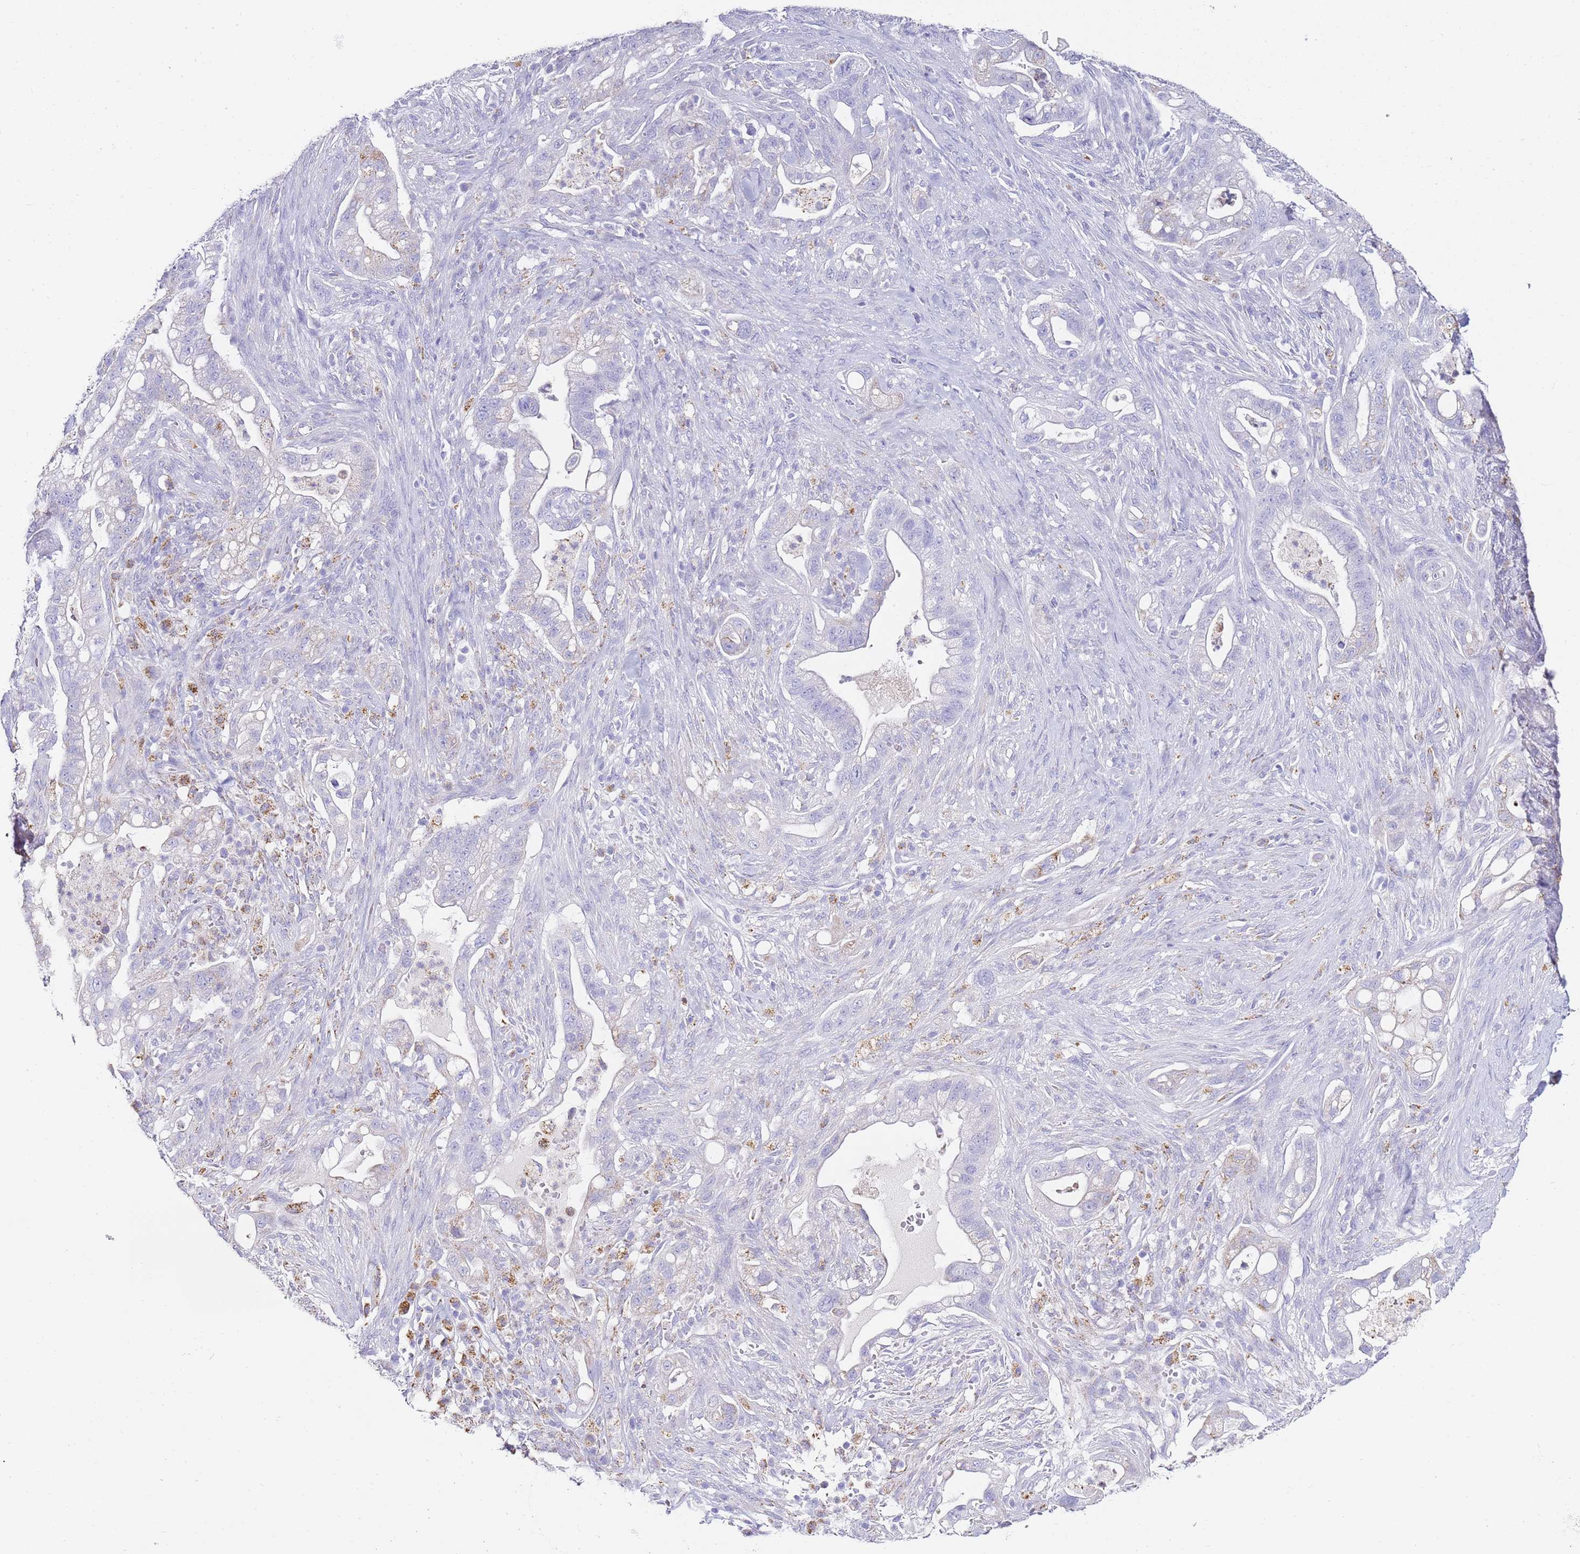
{"staining": {"intensity": "negative", "quantity": "none", "location": "none"}, "tissue": "pancreatic cancer", "cell_type": "Tumor cells", "image_type": "cancer", "snomed": [{"axis": "morphology", "description": "Adenocarcinoma, NOS"}, {"axis": "topography", "description": "Pancreas"}], "caption": "This is an IHC photomicrograph of human pancreatic adenocarcinoma. There is no positivity in tumor cells.", "gene": "PTBP2", "patient": {"sex": "male", "age": 44}}